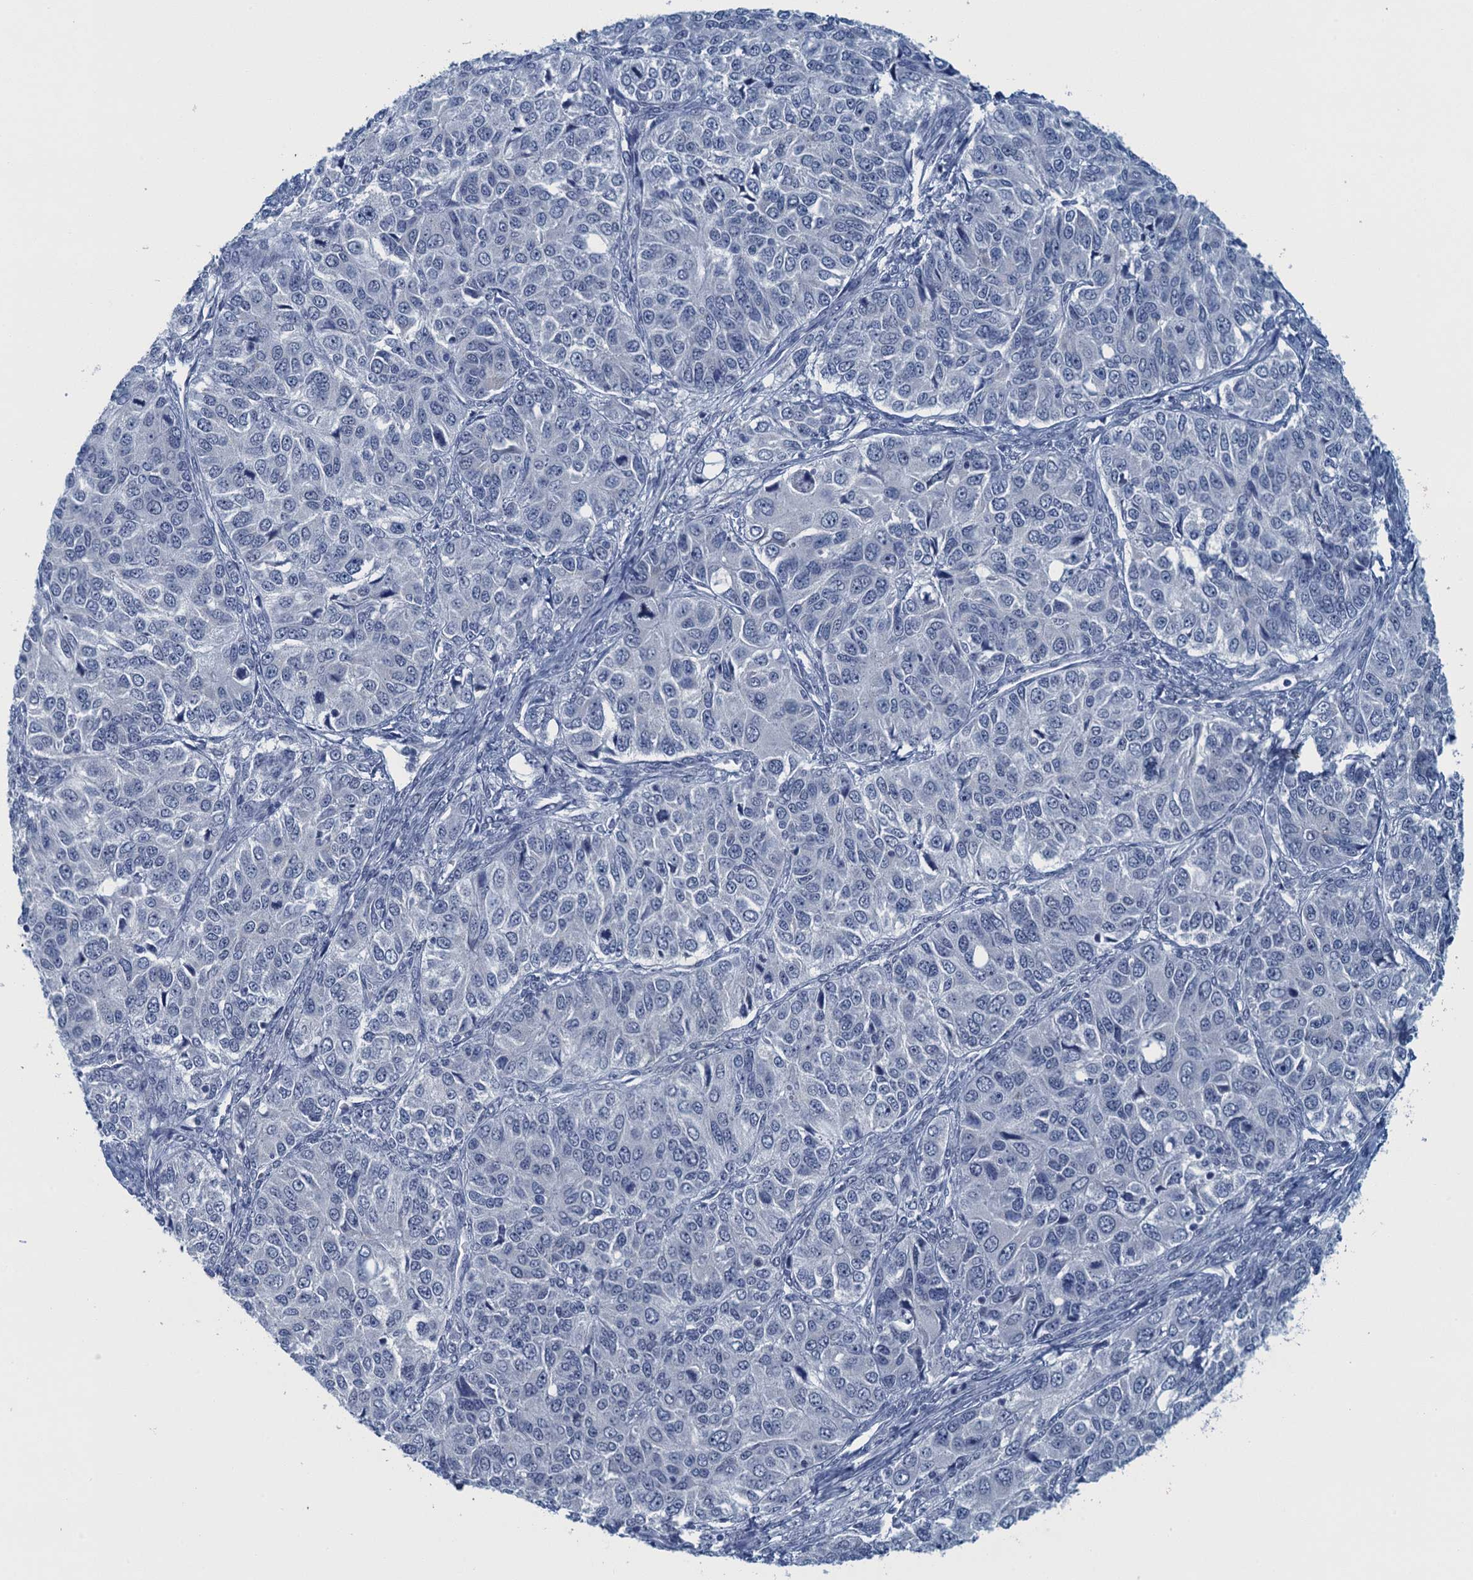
{"staining": {"intensity": "negative", "quantity": "none", "location": "none"}, "tissue": "ovarian cancer", "cell_type": "Tumor cells", "image_type": "cancer", "snomed": [{"axis": "morphology", "description": "Carcinoma, endometroid"}, {"axis": "topography", "description": "Ovary"}], "caption": "The micrograph demonstrates no significant expression in tumor cells of ovarian endometroid carcinoma.", "gene": "ENSG00000131152", "patient": {"sex": "female", "age": 51}}